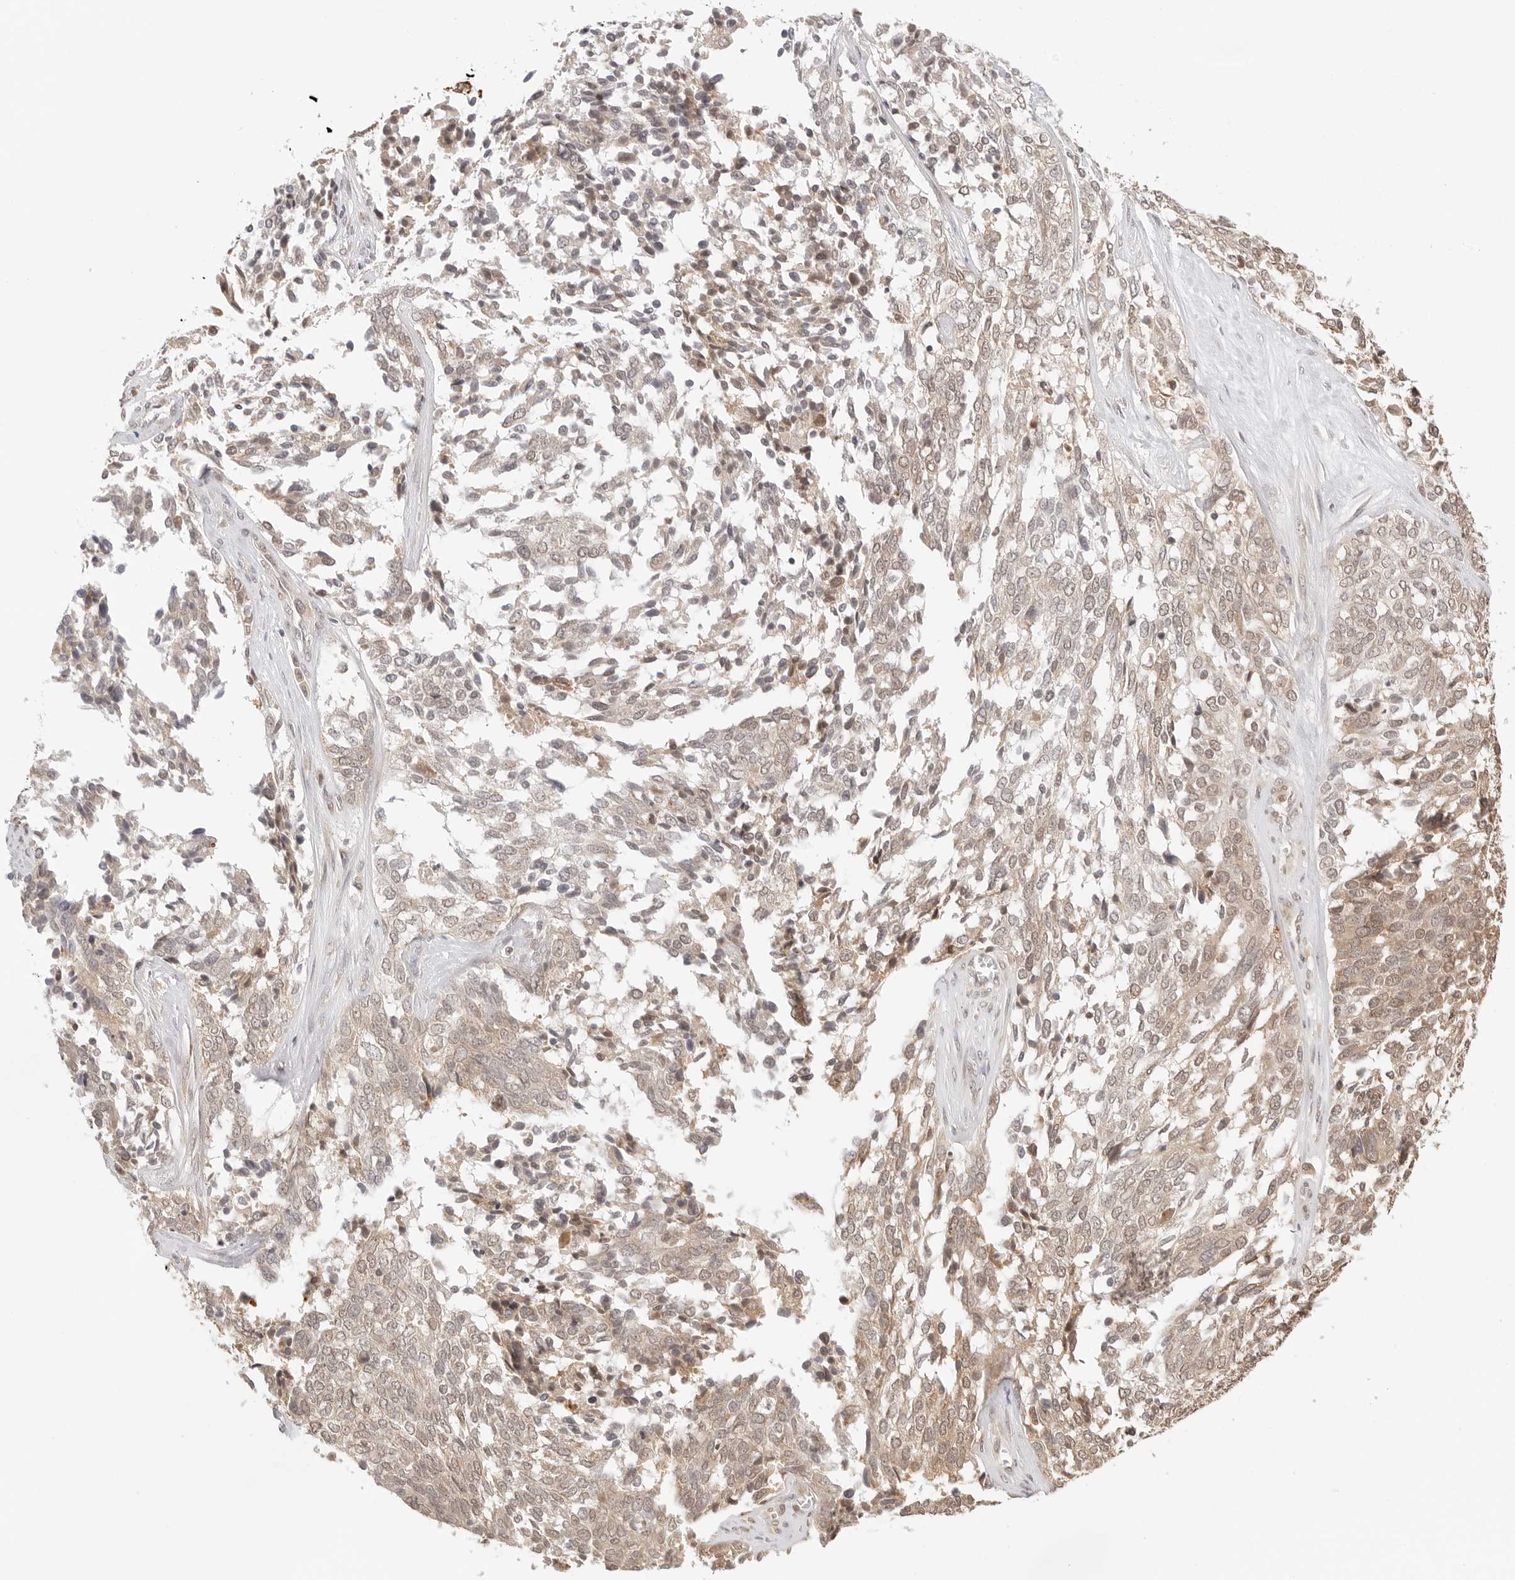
{"staining": {"intensity": "weak", "quantity": ">75%", "location": "cytoplasmic/membranous,nuclear"}, "tissue": "ovarian cancer", "cell_type": "Tumor cells", "image_type": "cancer", "snomed": [{"axis": "morphology", "description": "Cystadenocarcinoma, serous, NOS"}, {"axis": "topography", "description": "Ovary"}], "caption": "Serous cystadenocarcinoma (ovarian) stained with a protein marker reveals weak staining in tumor cells.", "gene": "SEPTIN4", "patient": {"sex": "female", "age": 44}}